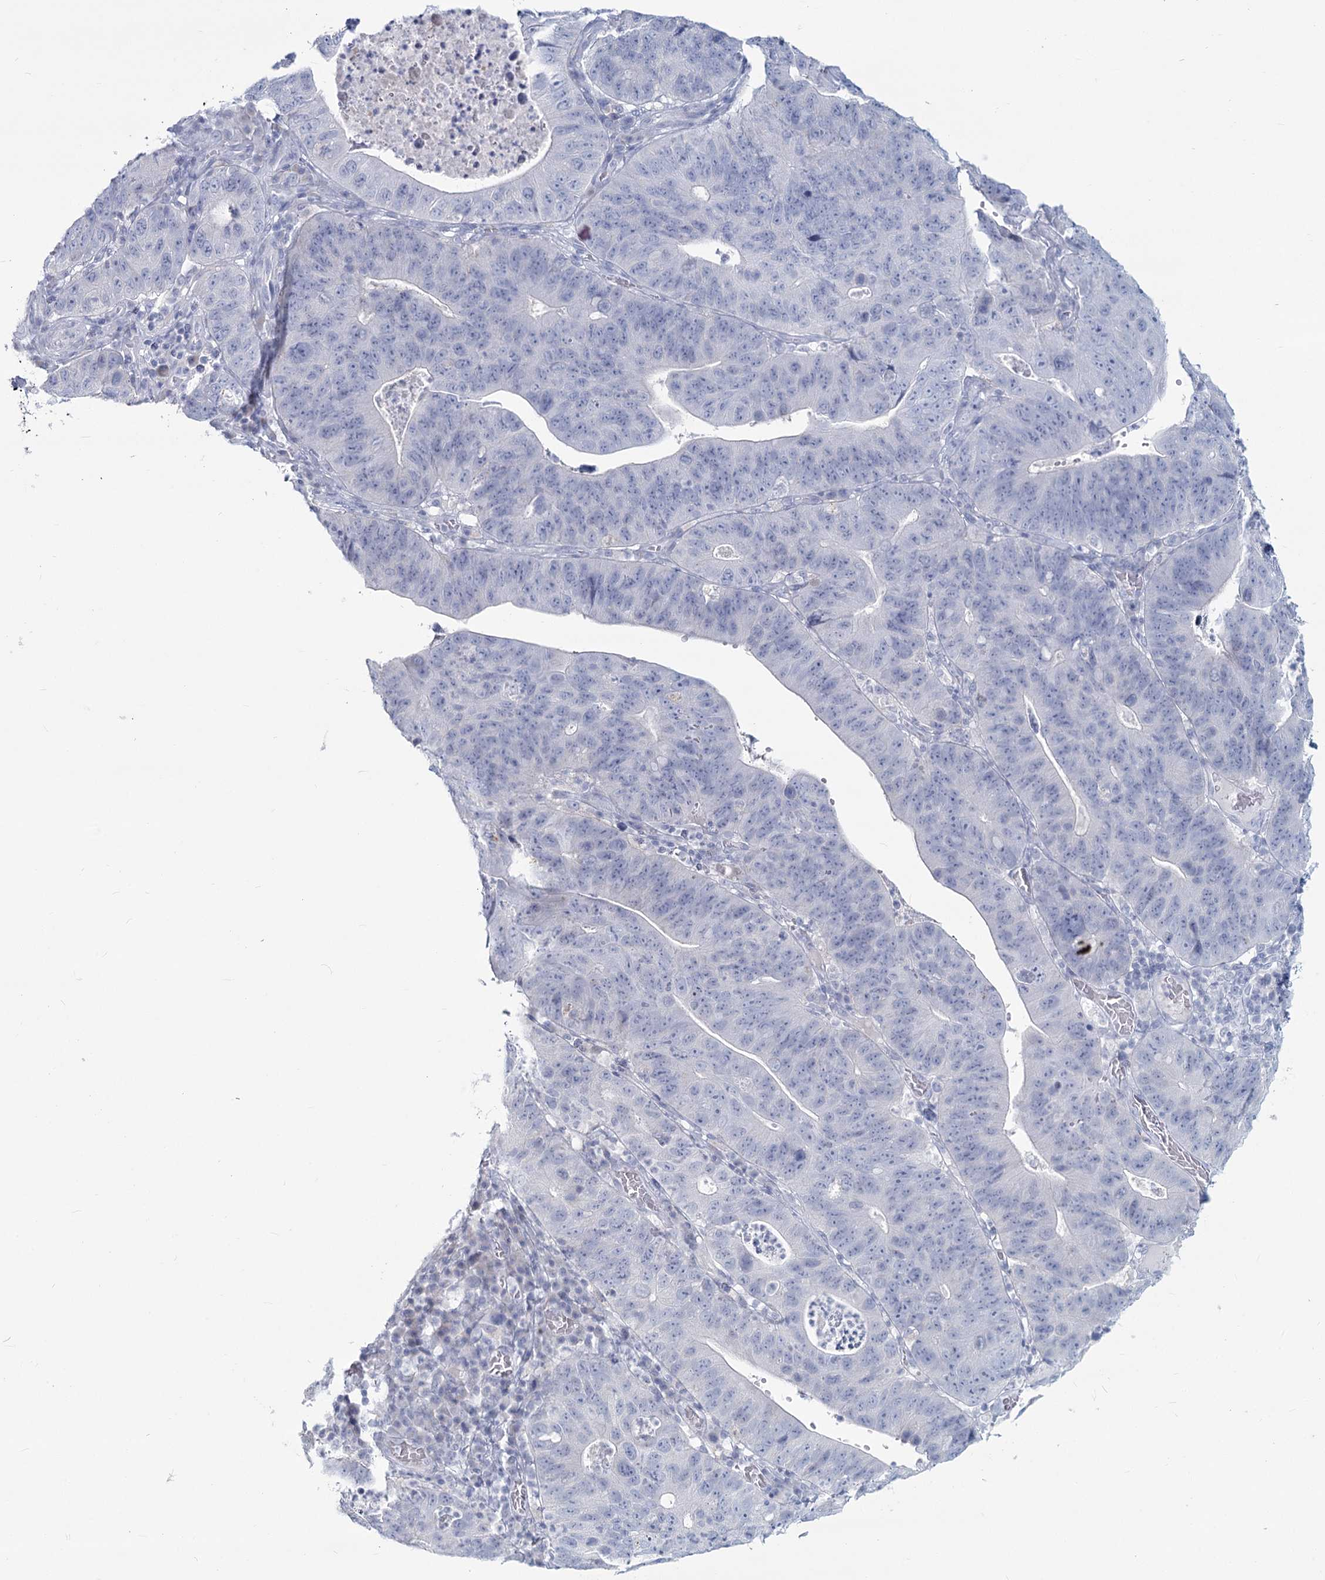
{"staining": {"intensity": "negative", "quantity": "none", "location": "none"}, "tissue": "stomach cancer", "cell_type": "Tumor cells", "image_type": "cancer", "snomed": [{"axis": "morphology", "description": "Adenocarcinoma, NOS"}, {"axis": "topography", "description": "Stomach"}], "caption": "This image is of stomach adenocarcinoma stained with immunohistochemistry (IHC) to label a protein in brown with the nuclei are counter-stained blue. There is no staining in tumor cells.", "gene": "SLC6A19", "patient": {"sex": "male", "age": 59}}